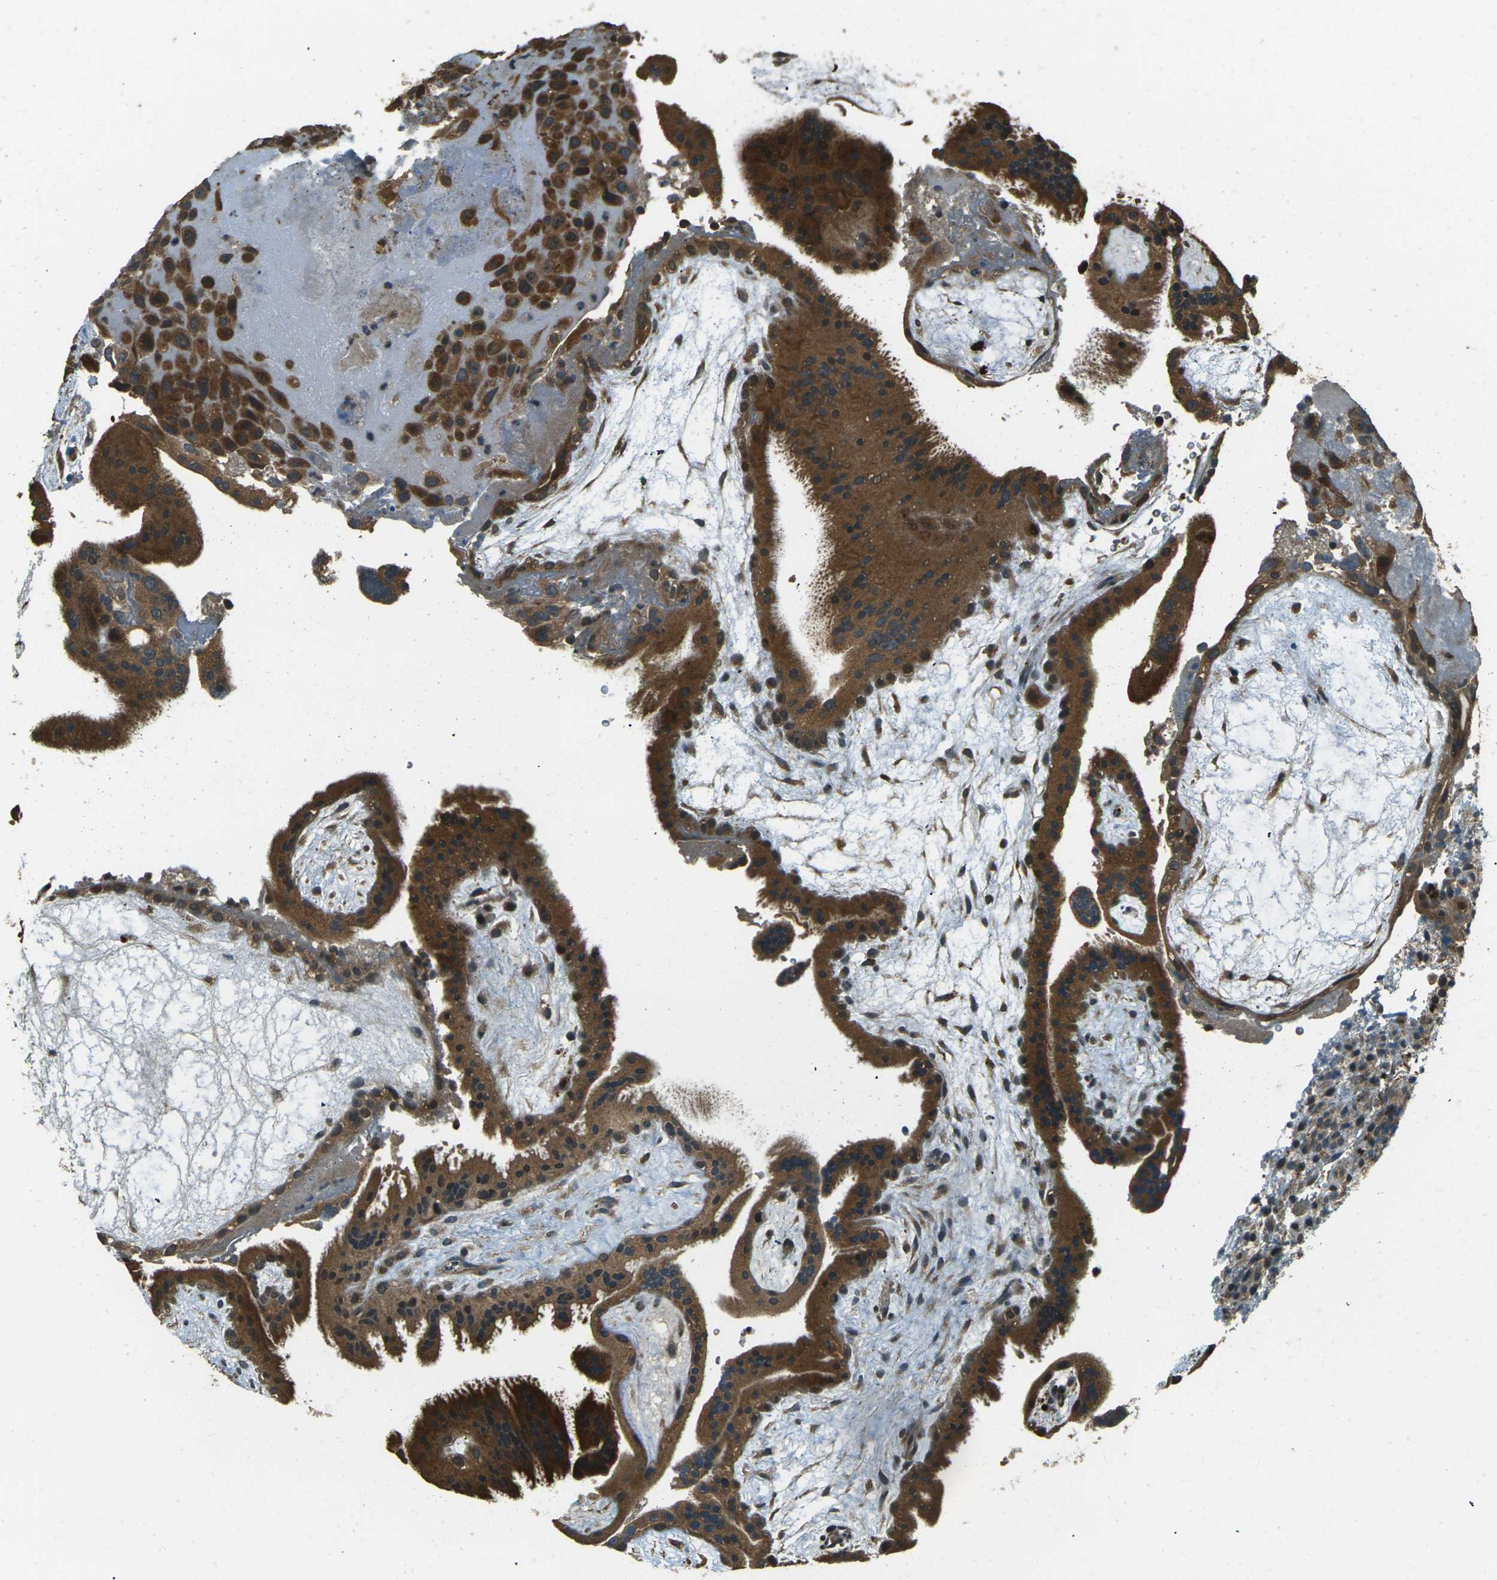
{"staining": {"intensity": "strong", "quantity": ">75%", "location": "cytoplasmic/membranous"}, "tissue": "placenta", "cell_type": "Decidual cells", "image_type": "normal", "snomed": [{"axis": "morphology", "description": "Normal tissue, NOS"}, {"axis": "topography", "description": "Placenta"}], "caption": "The photomicrograph exhibits immunohistochemical staining of normal placenta. There is strong cytoplasmic/membranous expression is seen in about >75% of decidual cells.", "gene": "TOR1A", "patient": {"sex": "female", "age": 19}}